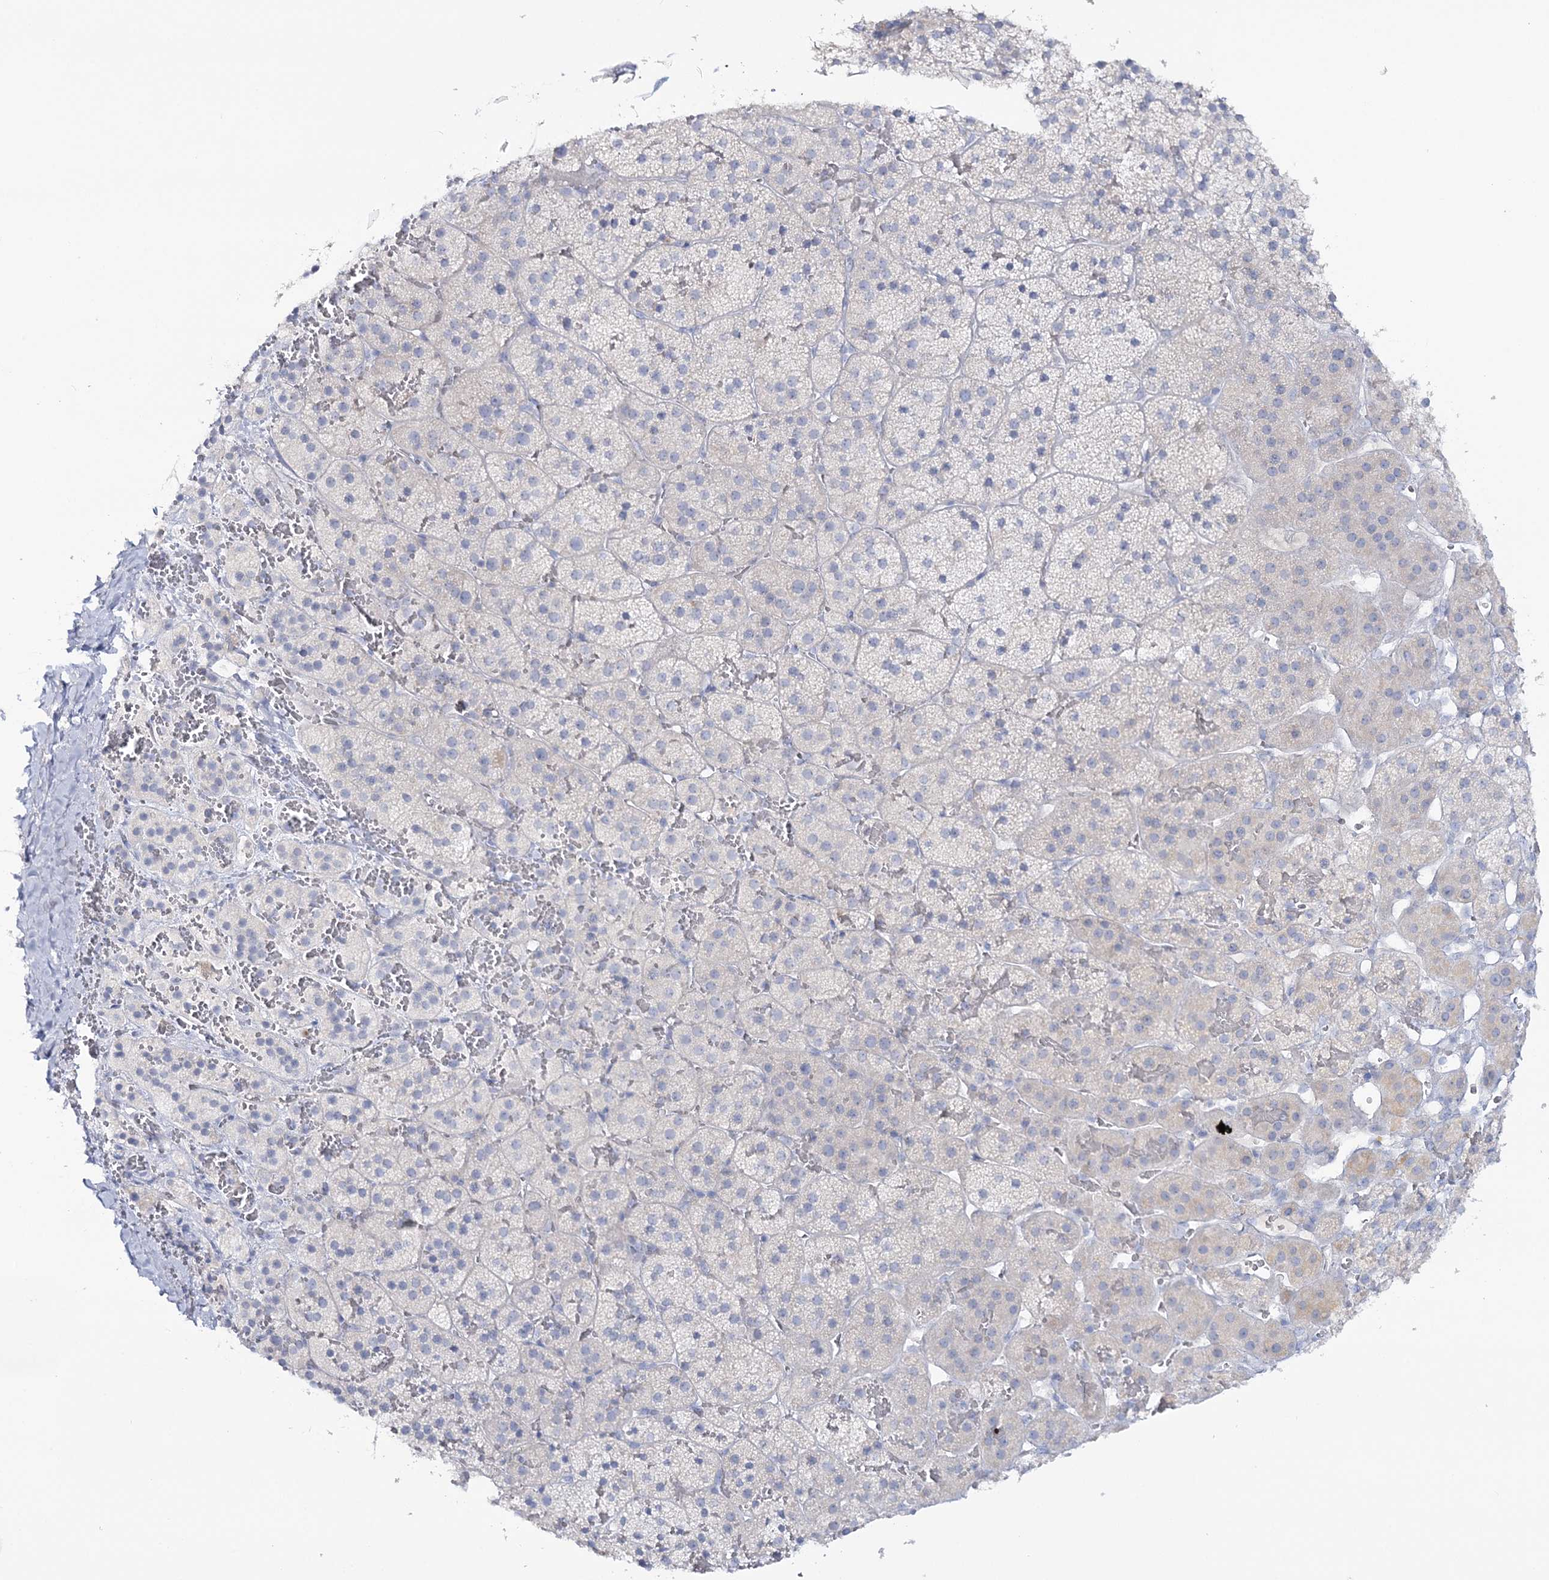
{"staining": {"intensity": "negative", "quantity": "none", "location": "none"}, "tissue": "adrenal gland", "cell_type": "Glandular cells", "image_type": "normal", "snomed": [{"axis": "morphology", "description": "Normal tissue, NOS"}, {"axis": "topography", "description": "Adrenal gland"}], "caption": "IHC image of benign adrenal gland: adrenal gland stained with DAB (3,3'-diaminobenzidine) shows no significant protein positivity in glandular cells.", "gene": "WDSUB1", "patient": {"sex": "female", "age": 44}}